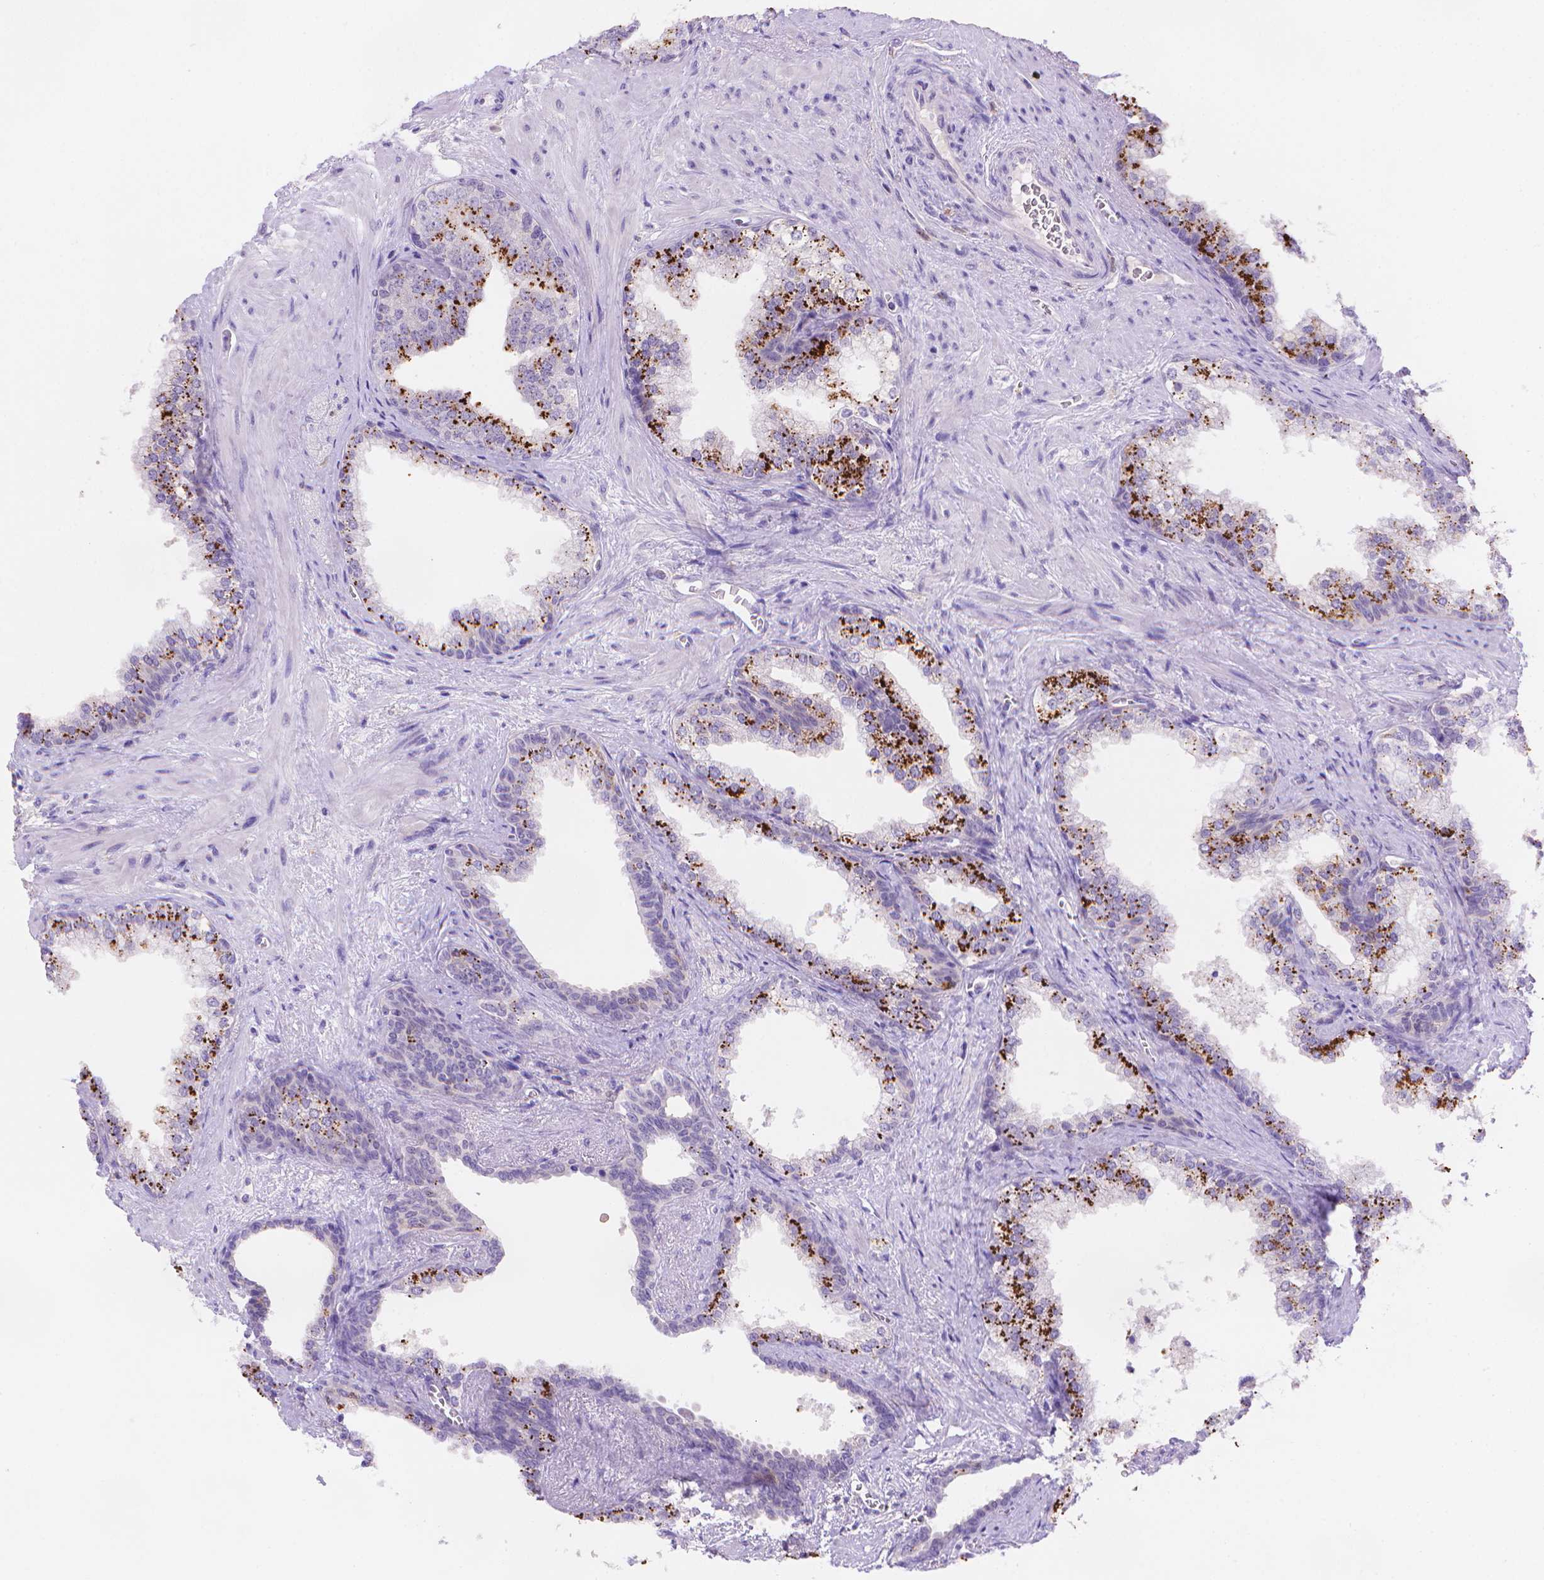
{"staining": {"intensity": "strong", "quantity": "25%-75%", "location": "cytoplasmic/membranous"}, "tissue": "prostate", "cell_type": "Glandular cells", "image_type": "normal", "snomed": [{"axis": "morphology", "description": "Normal tissue, NOS"}, {"axis": "topography", "description": "Prostate"}], "caption": "Strong cytoplasmic/membranous protein staining is present in about 25%-75% of glandular cells in prostate. The staining was performed using DAB to visualize the protein expression in brown, while the nuclei were stained in blue with hematoxylin (Magnification: 20x).", "gene": "FGD2", "patient": {"sex": "male", "age": 79}}